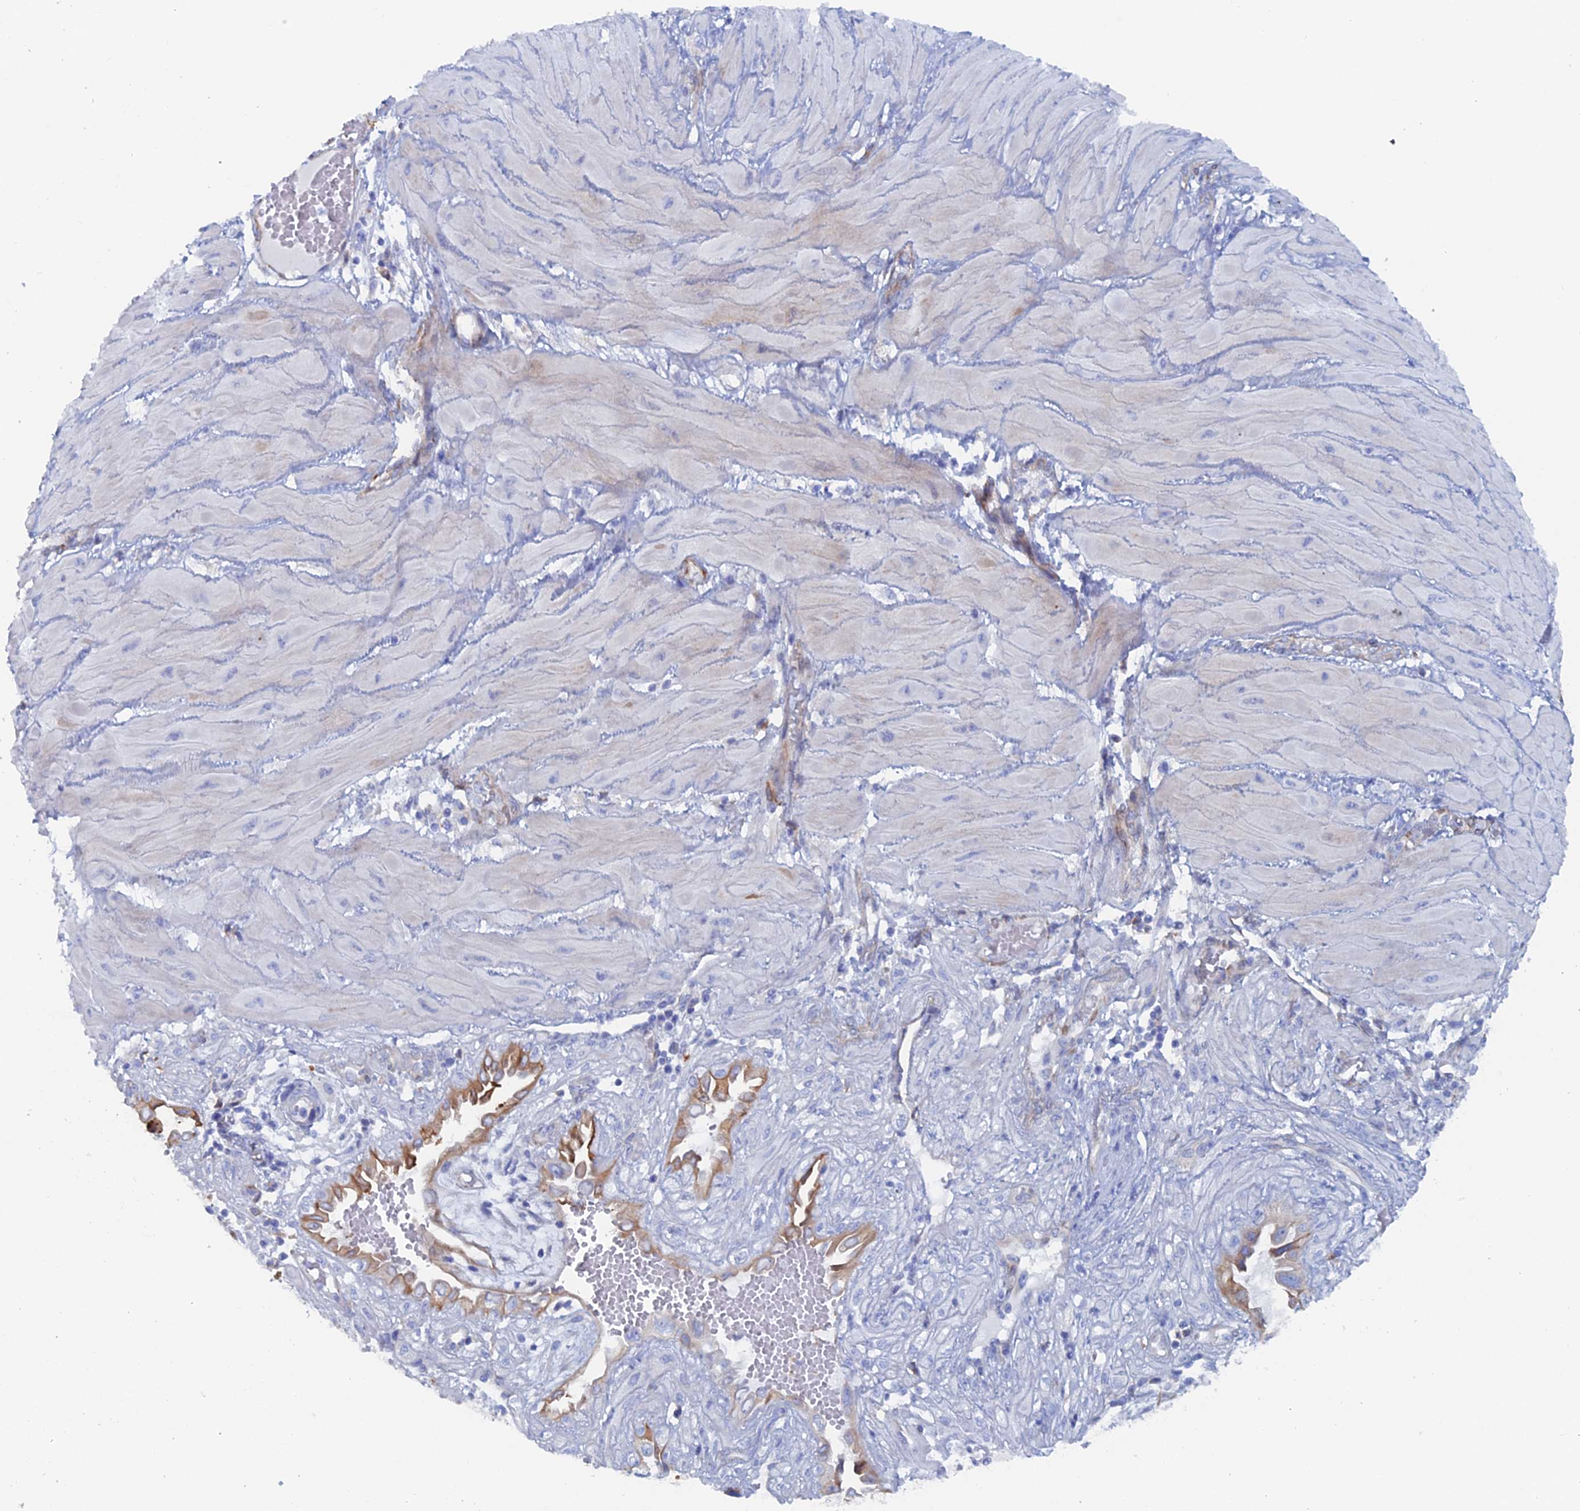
{"staining": {"intensity": "negative", "quantity": "none", "location": "none"}, "tissue": "cervical cancer", "cell_type": "Tumor cells", "image_type": "cancer", "snomed": [{"axis": "morphology", "description": "Squamous cell carcinoma, NOS"}, {"axis": "topography", "description": "Cervix"}], "caption": "IHC histopathology image of human squamous cell carcinoma (cervical) stained for a protein (brown), which reveals no staining in tumor cells.", "gene": "COG7", "patient": {"sex": "female", "age": 36}}